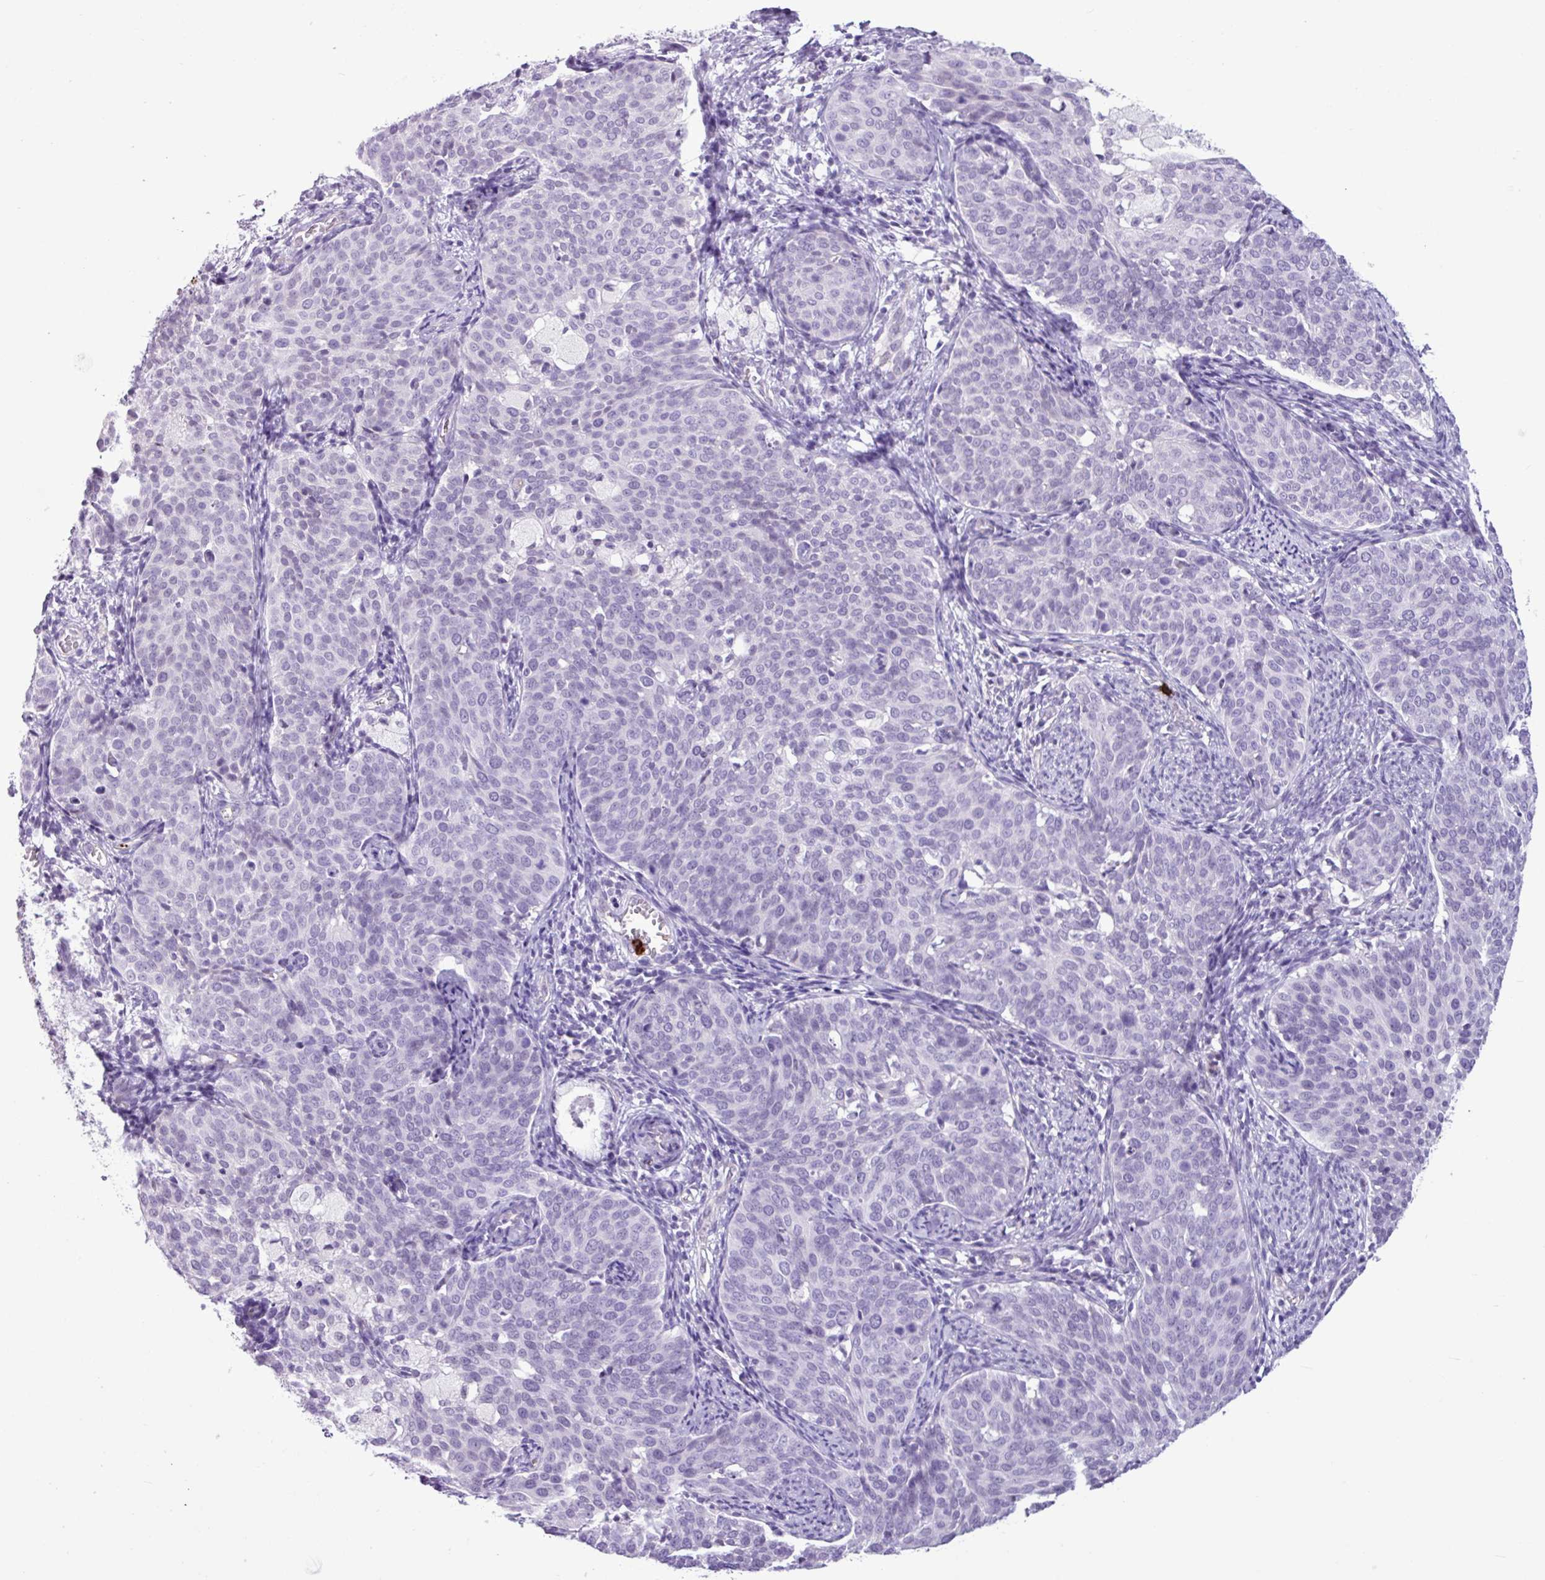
{"staining": {"intensity": "negative", "quantity": "none", "location": "none"}, "tissue": "cervical cancer", "cell_type": "Tumor cells", "image_type": "cancer", "snomed": [{"axis": "morphology", "description": "Squamous cell carcinoma, NOS"}, {"axis": "topography", "description": "Cervix"}], "caption": "Photomicrograph shows no protein staining in tumor cells of cervical cancer (squamous cell carcinoma) tissue.", "gene": "TMEM178A", "patient": {"sex": "female", "age": 44}}